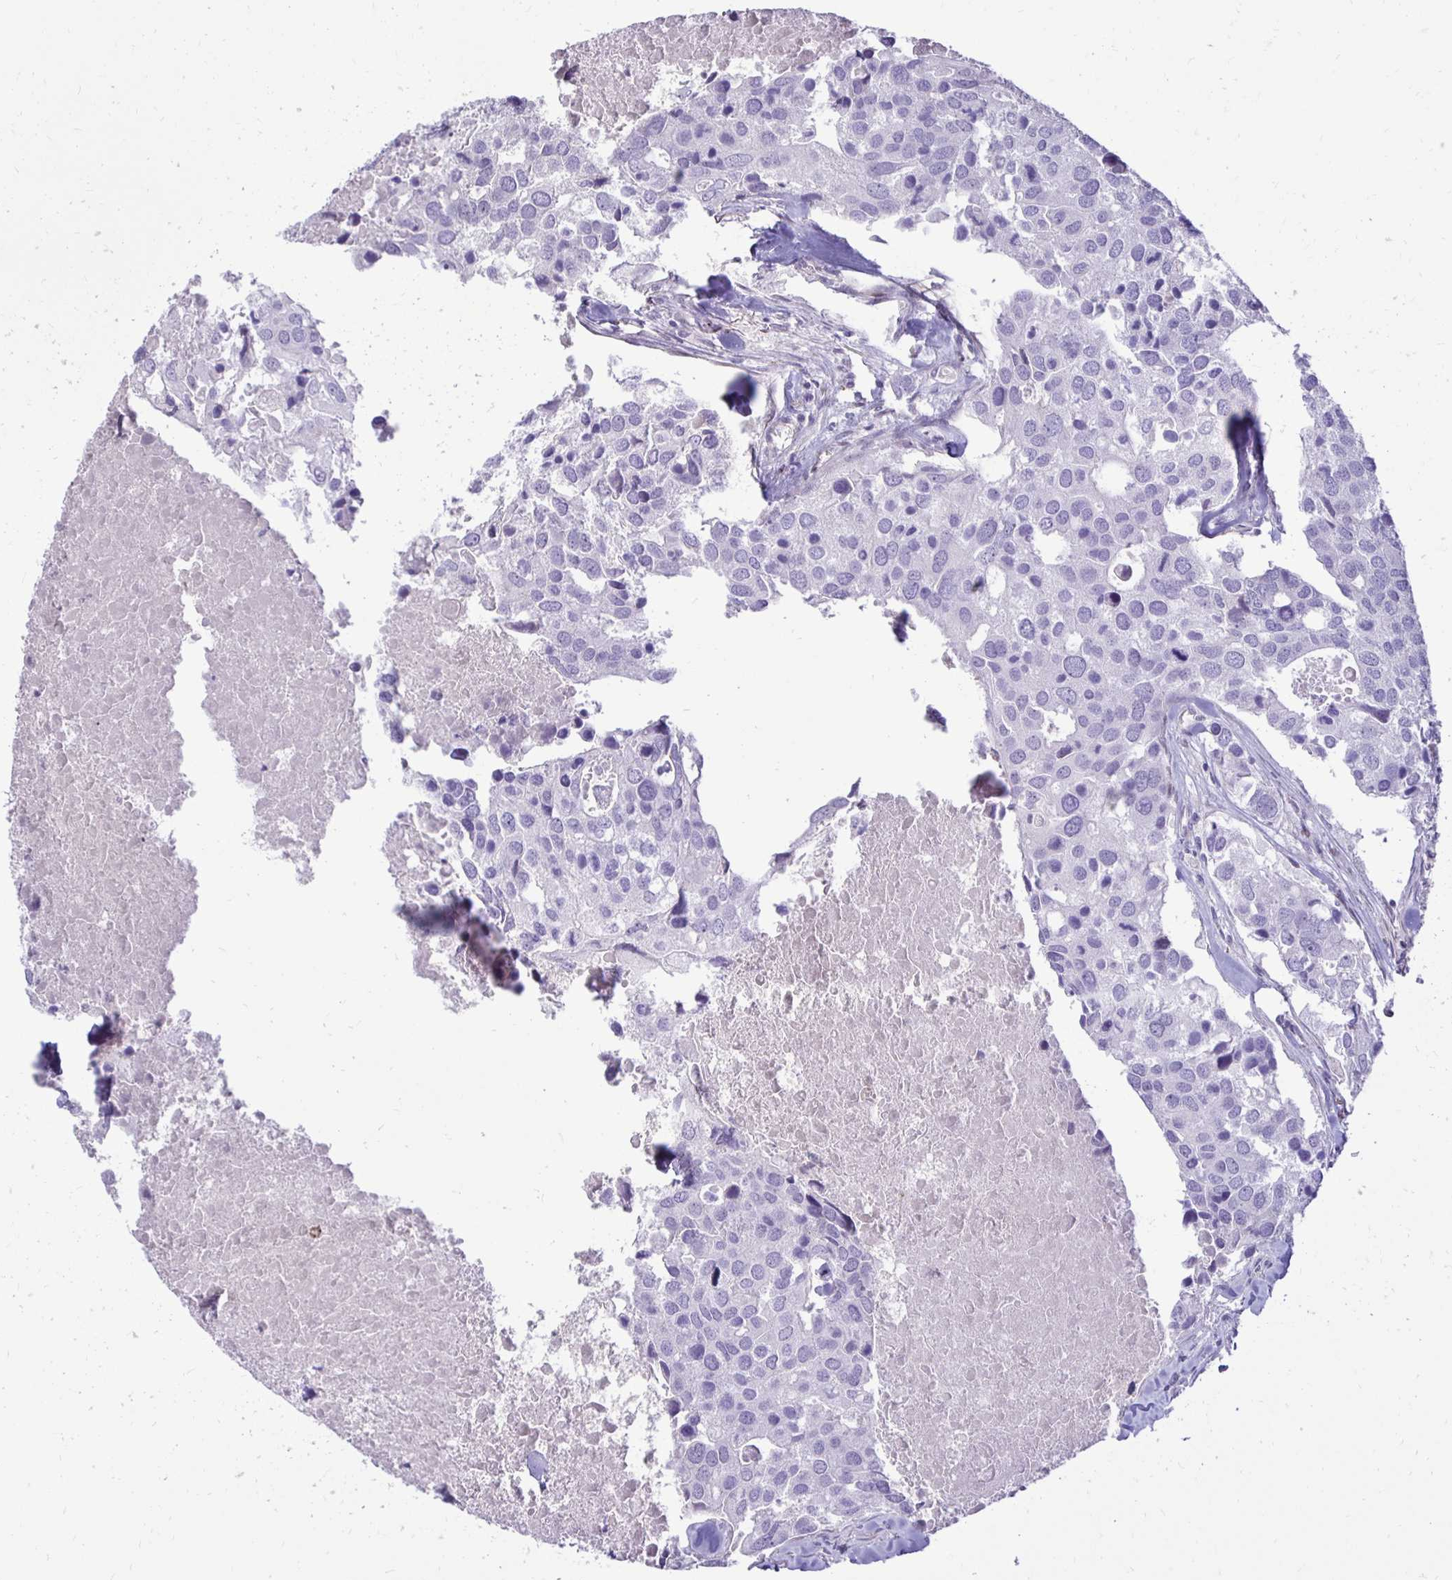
{"staining": {"intensity": "negative", "quantity": "none", "location": "none"}, "tissue": "breast cancer", "cell_type": "Tumor cells", "image_type": "cancer", "snomed": [{"axis": "morphology", "description": "Duct carcinoma"}, {"axis": "topography", "description": "Breast"}], "caption": "Photomicrograph shows no protein staining in tumor cells of intraductal carcinoma (breast) tissue.", "gene": "GAS2", "patient": {"sex": "female", "age": 83}}